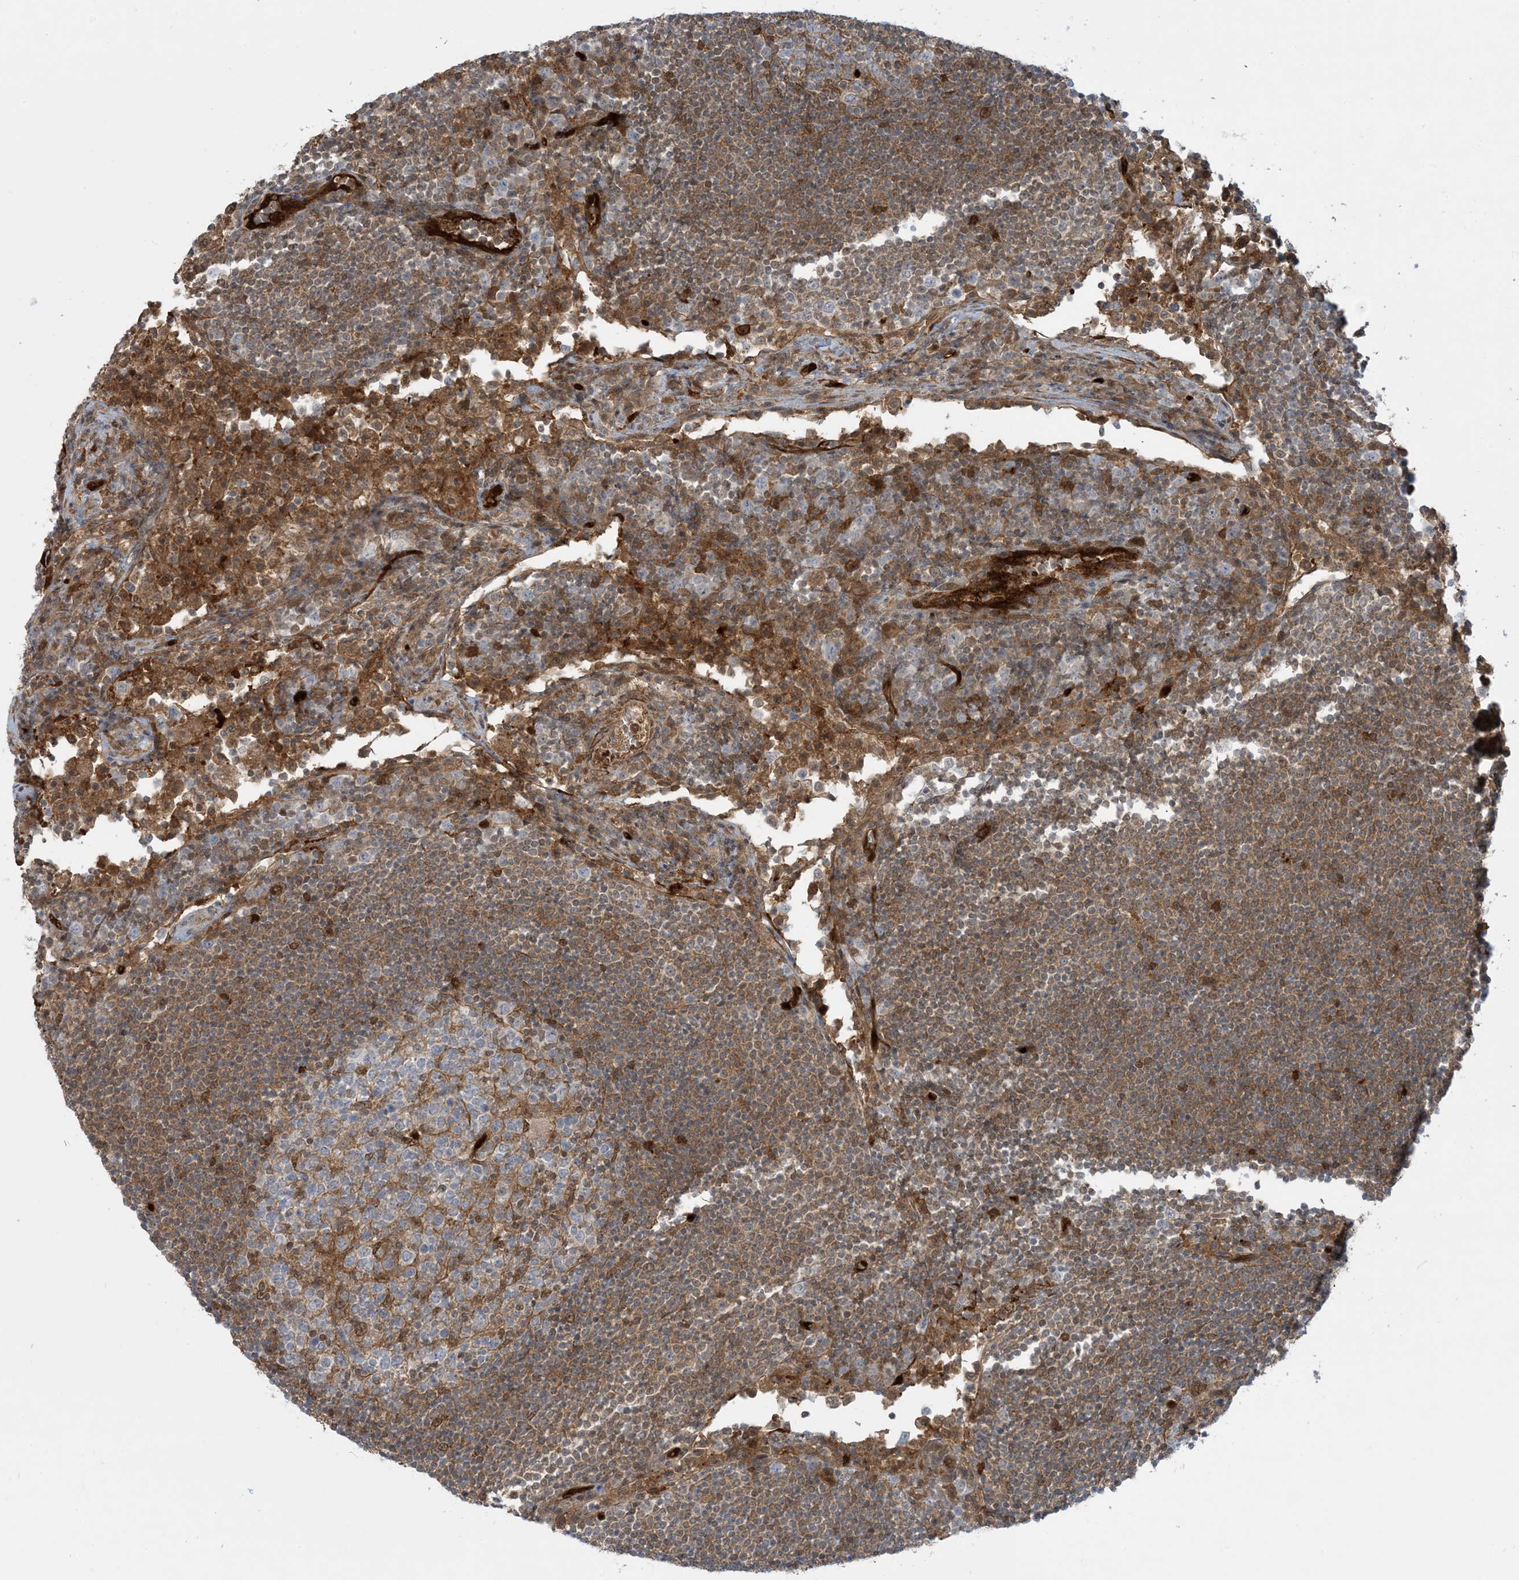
{"staining": {"intensity": "negative", "quantity": "none", "location": "none"}, "tissue": "lymph node", "cell_type": "Germinal center cells", "image_type": "normal", "snomed": [{"axis": "morphology", "description": "Normal tissue, NOS"}, {"axis": "topography", "description": "Lymph node"}], "caption": "Micrograph shows no significant protein expression in germinal center cells of benign lymph node.", "gene": "PPM1F", "patient": {"sex": "female", "age": 53}}